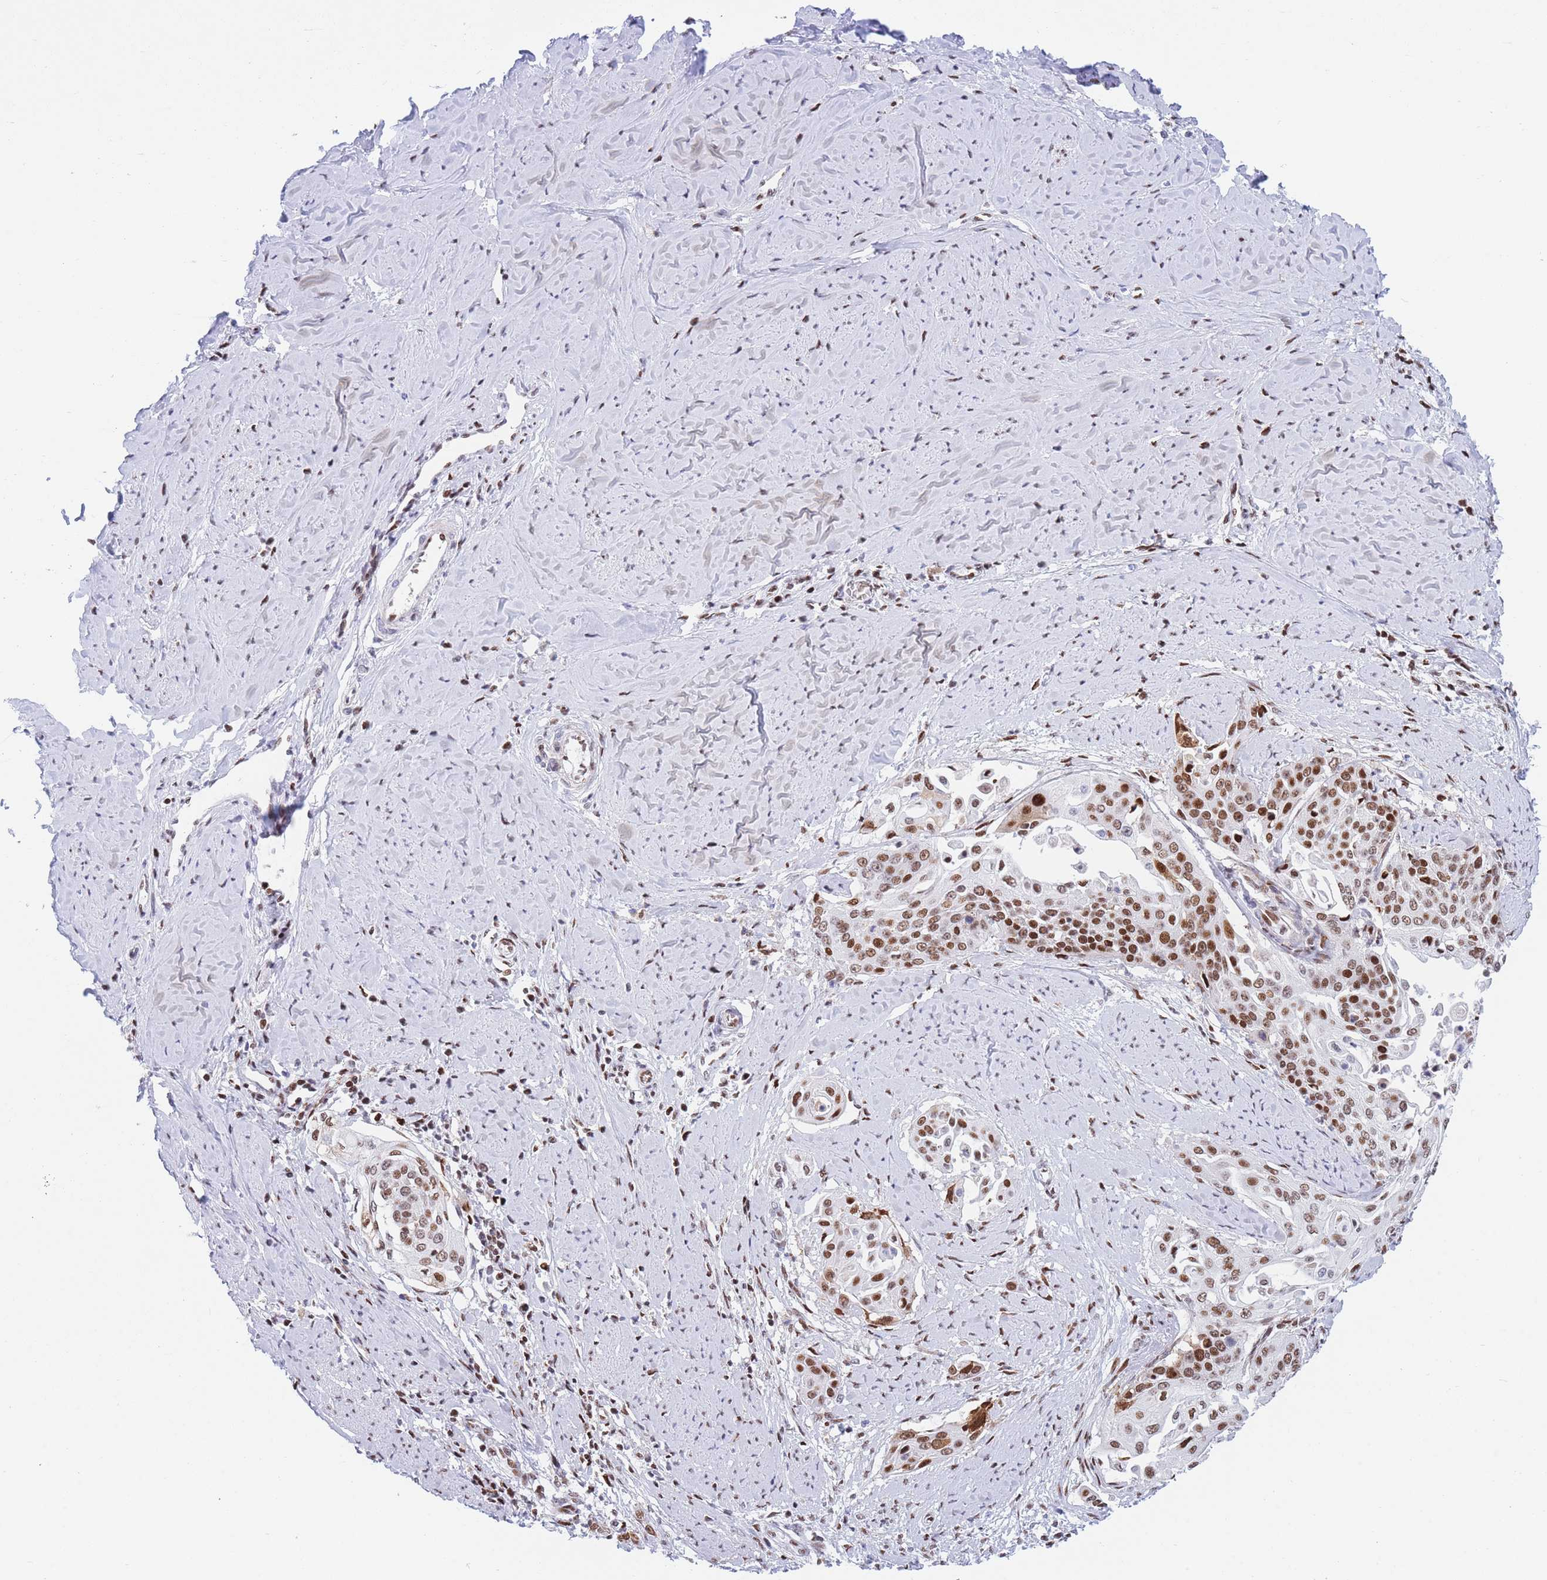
{"staining": {"intensity": "strong", "quantity": ">75%", "location": "nuclear"}, "tissue": "cervical cancer", "cell_type": "Tumor cells", "image_type": "cancer", "snomed": [{"axis": "morphology", "description": "Squamous cell carcinoma, NOS"}, {"axis": "topography", "description": "Cervix"}], "caption": "About >75% of tumor cells in human cervical cancer reveal strong nuclear protein staining as visualized by brown immunohistochemical staining.", "gene": "DNAJC3", "patient": {"sex": "female", "age": 44}}